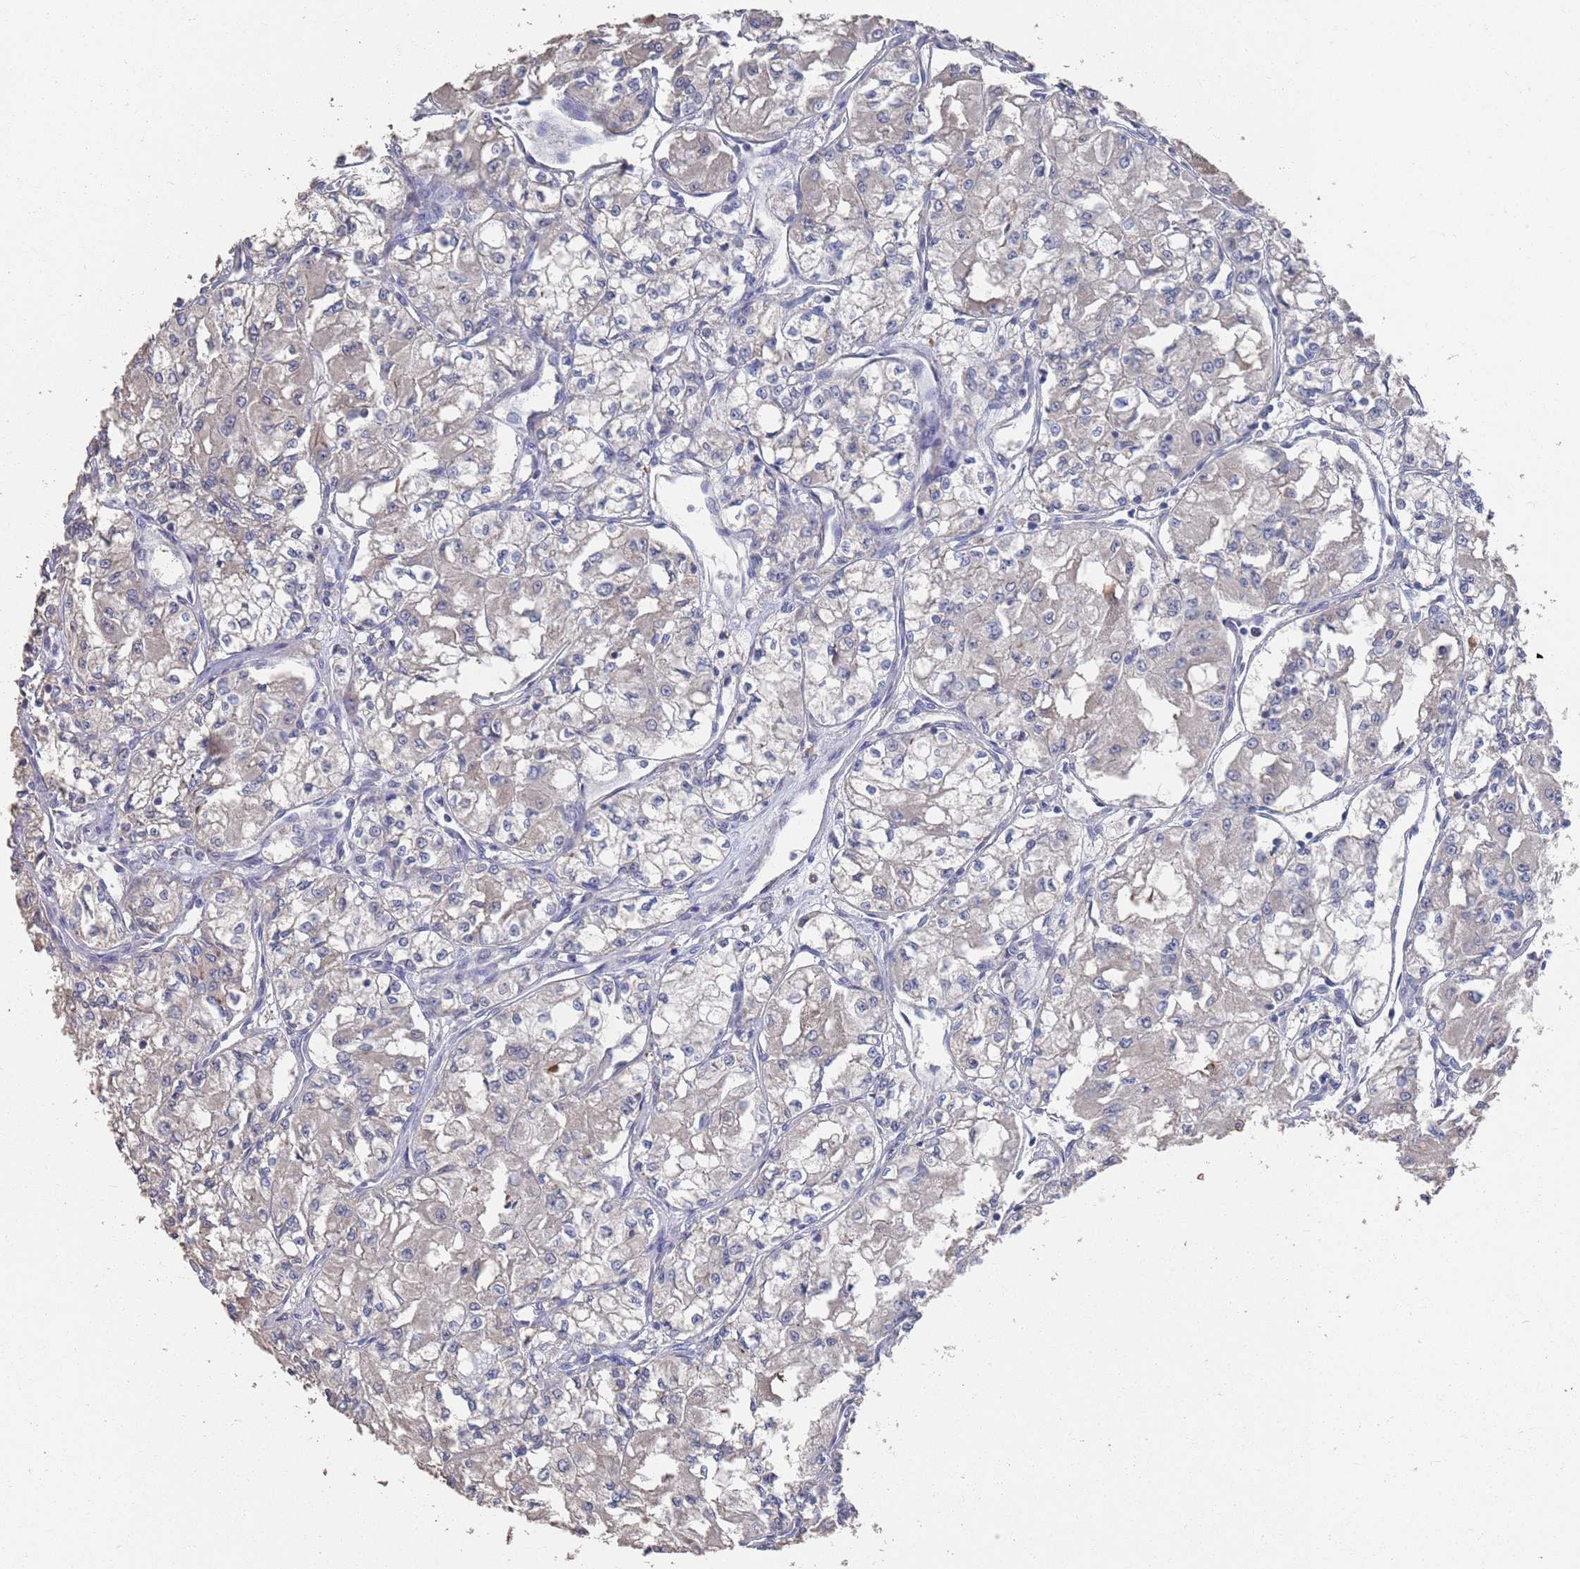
{"staining": {"intensity": "negative", "quantity": "none", "location": "none"}, "tissue": "renal cancer", "cell_type": "Tumor cells", "image_type": "cancer", "snomed": [{"axis": "morphology", "description": "Adenocarcinoma, NOS"}, {"axis": "topography", "description": "Kidney"}], "caption": "The micrograph reveals no significant staining in tumor cells of renal cancer (adenocarcinoma). Nuclei are stained in blue.", "gene": "BTBD18", "patient": {"sex": "male", "age": 59}}